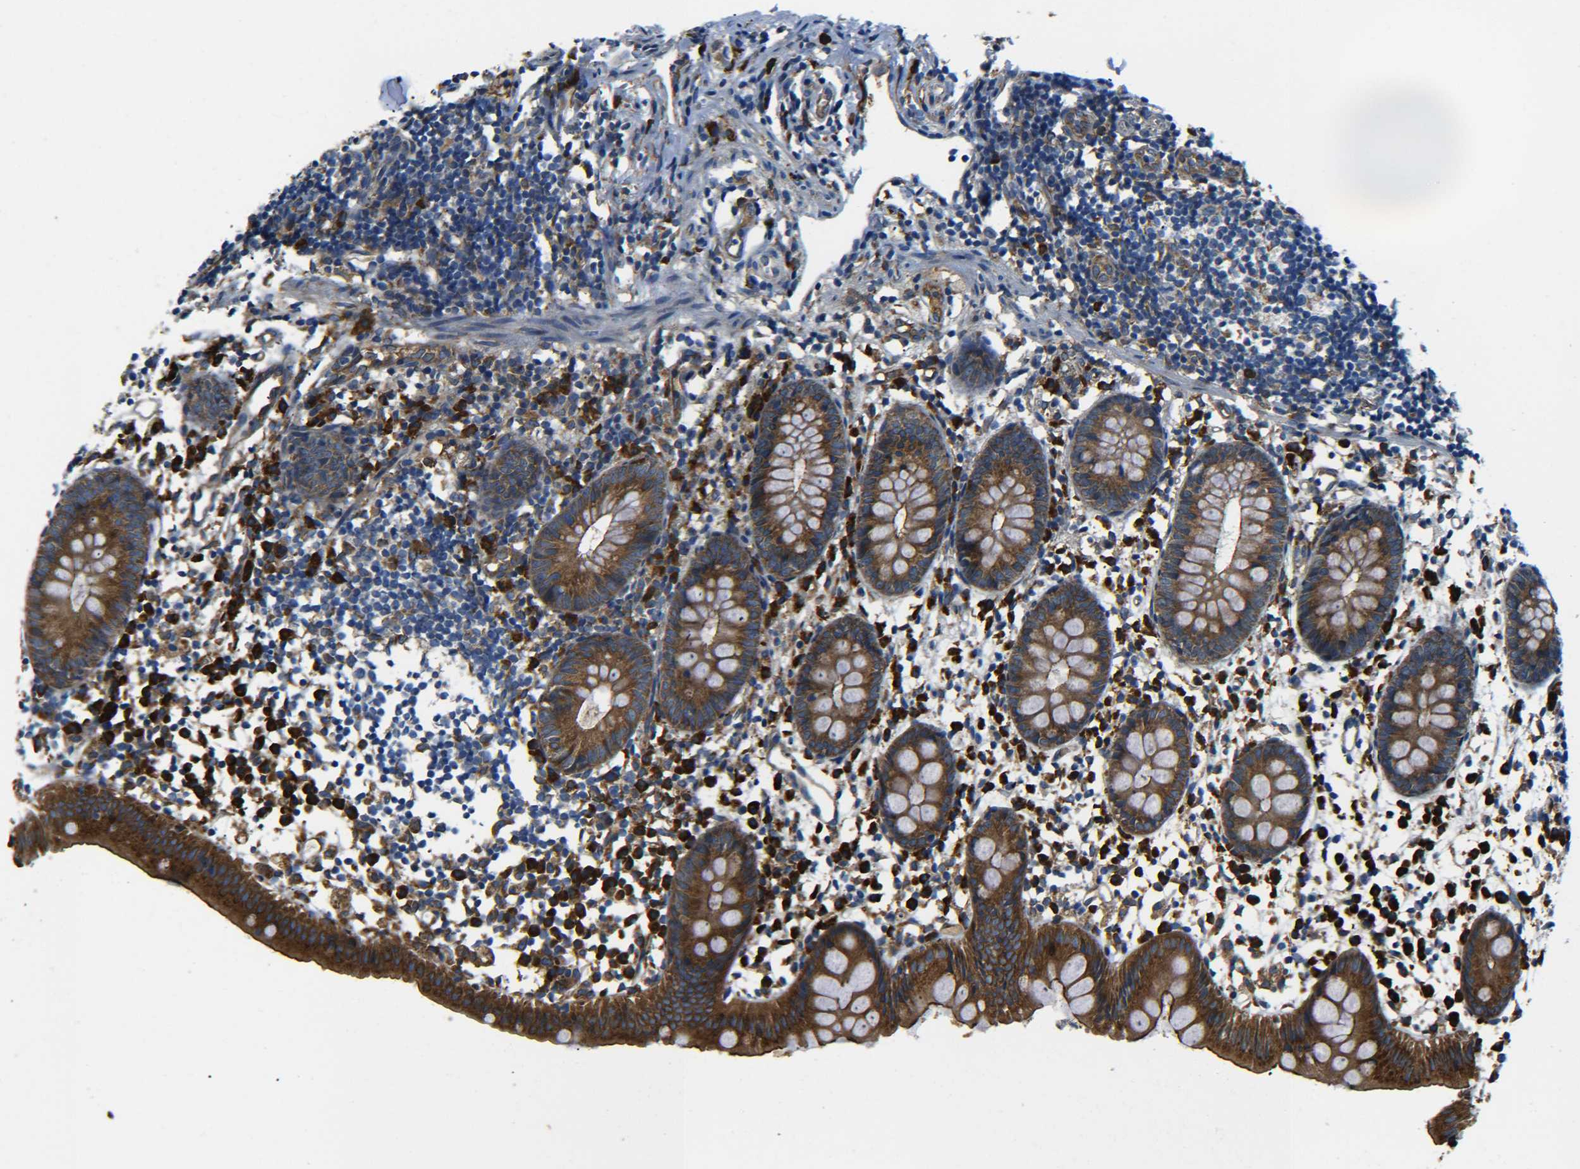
{"staining": {"intensity": "strong", "quantity": ">75%", "location": "cytoplasmic/membranous"}, "tissue": "appendix", "cell_type": "Glandular cells", "image_type": "normal", "snomed": [{"axis": "morphology", "description": "Normal tissue, NOS"}, {"axis": "topography", "description": "Appendix"}], "caption": "The image displays staining of unremarkable appendix, revealing strong cytoplasmic/membranous protein staining (brown color) within glandular cells.", "gene": "PREB", "patient": {"sex": "female", "age": 20}}